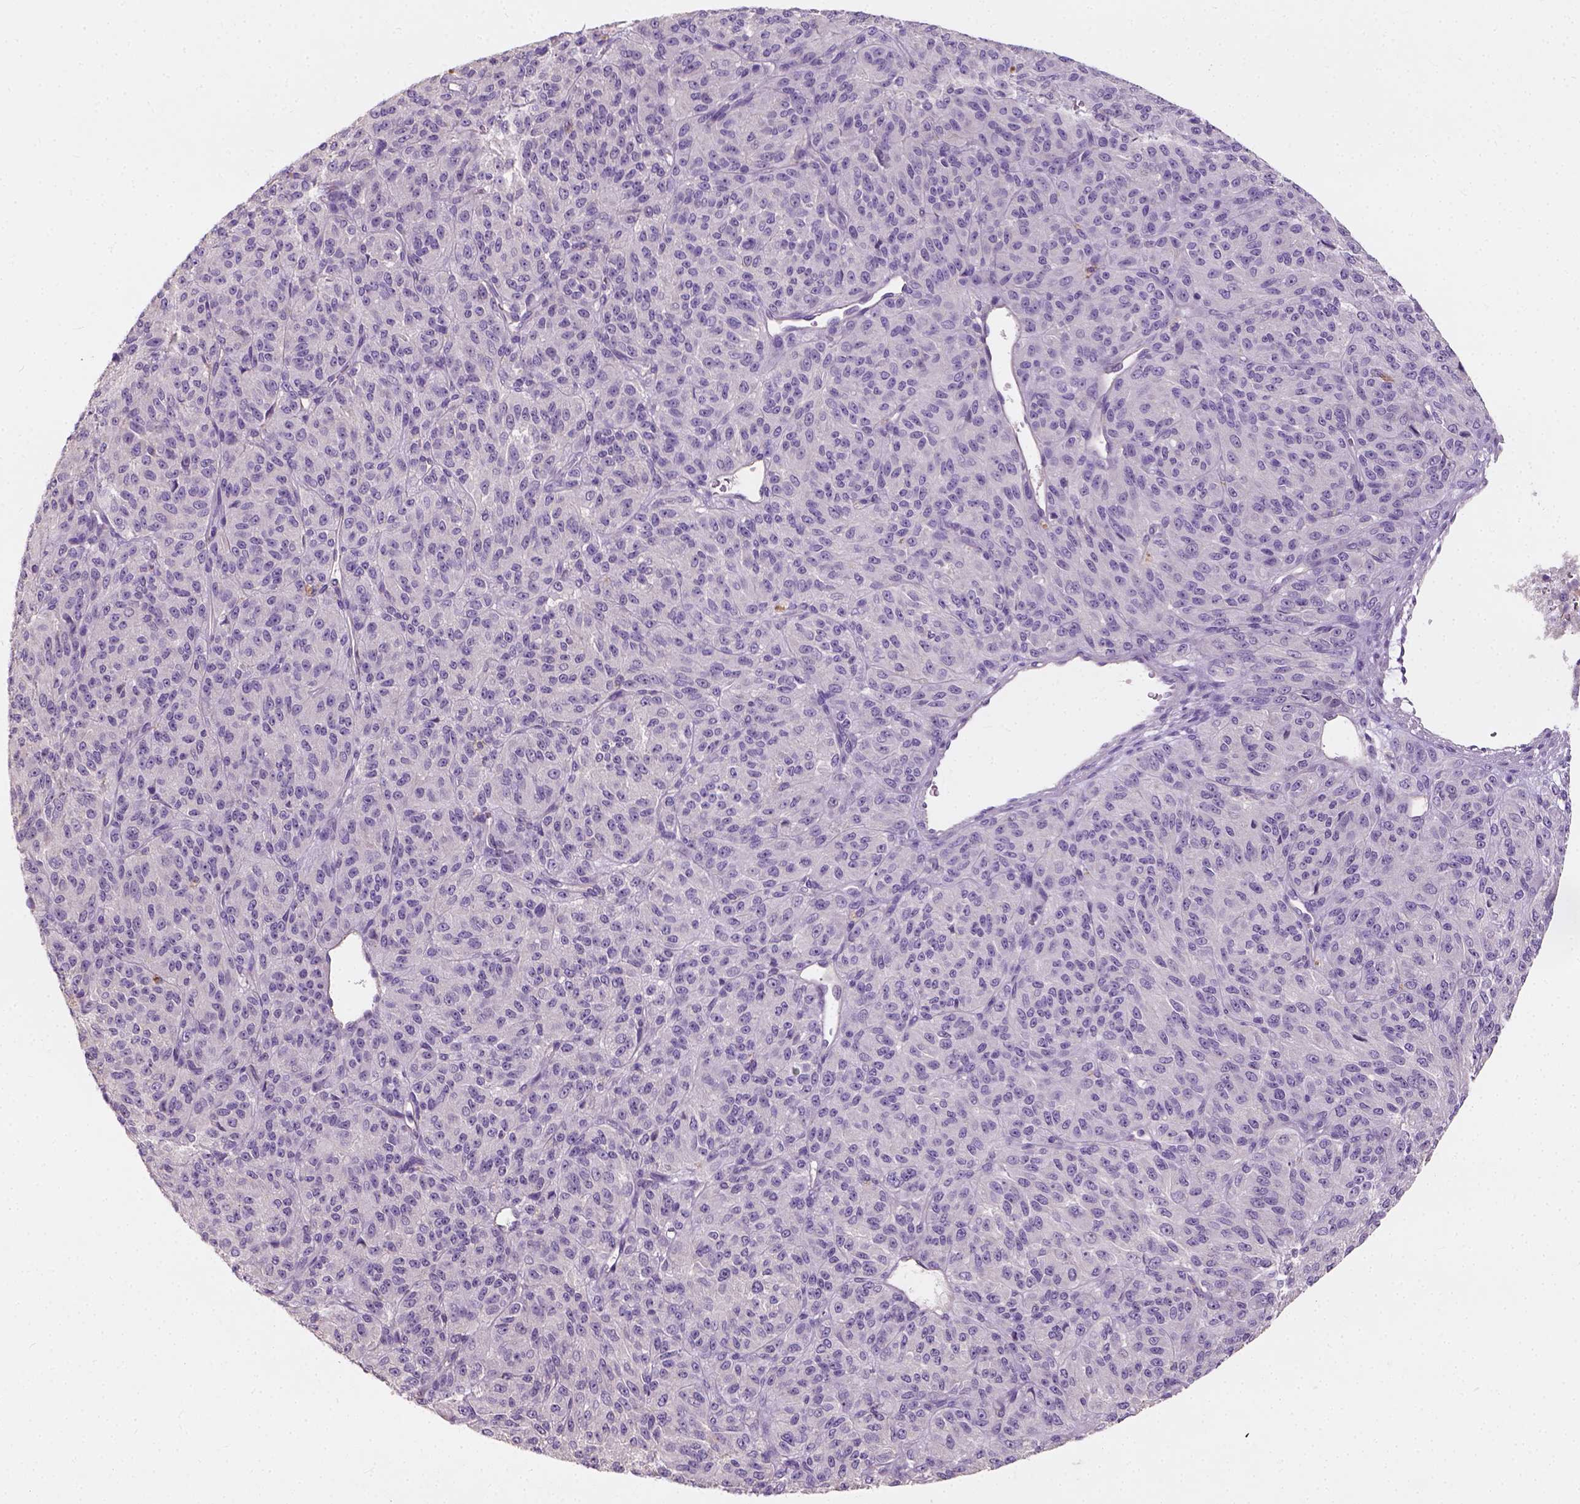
{"staining": {"intensity": "negative", "quantity": "none", "location": "none"}, "tissue": "melanoma", "cell_type": "Tumor cells", "image_type": "cancer", "snomed": [{"axis": "morphology", "description": "Malignant melanoma, Metastatic site"}, {"axis": "topography", "description": "Brain"}], "caption": "There is no significant staining in tumor cells of malignant melanoma (metastatic site). (Immunohistochemistry, brightfield microscopy, high magnification).", "gene": "DHCR24", "patient": {"sex": "female", "age": 56}}